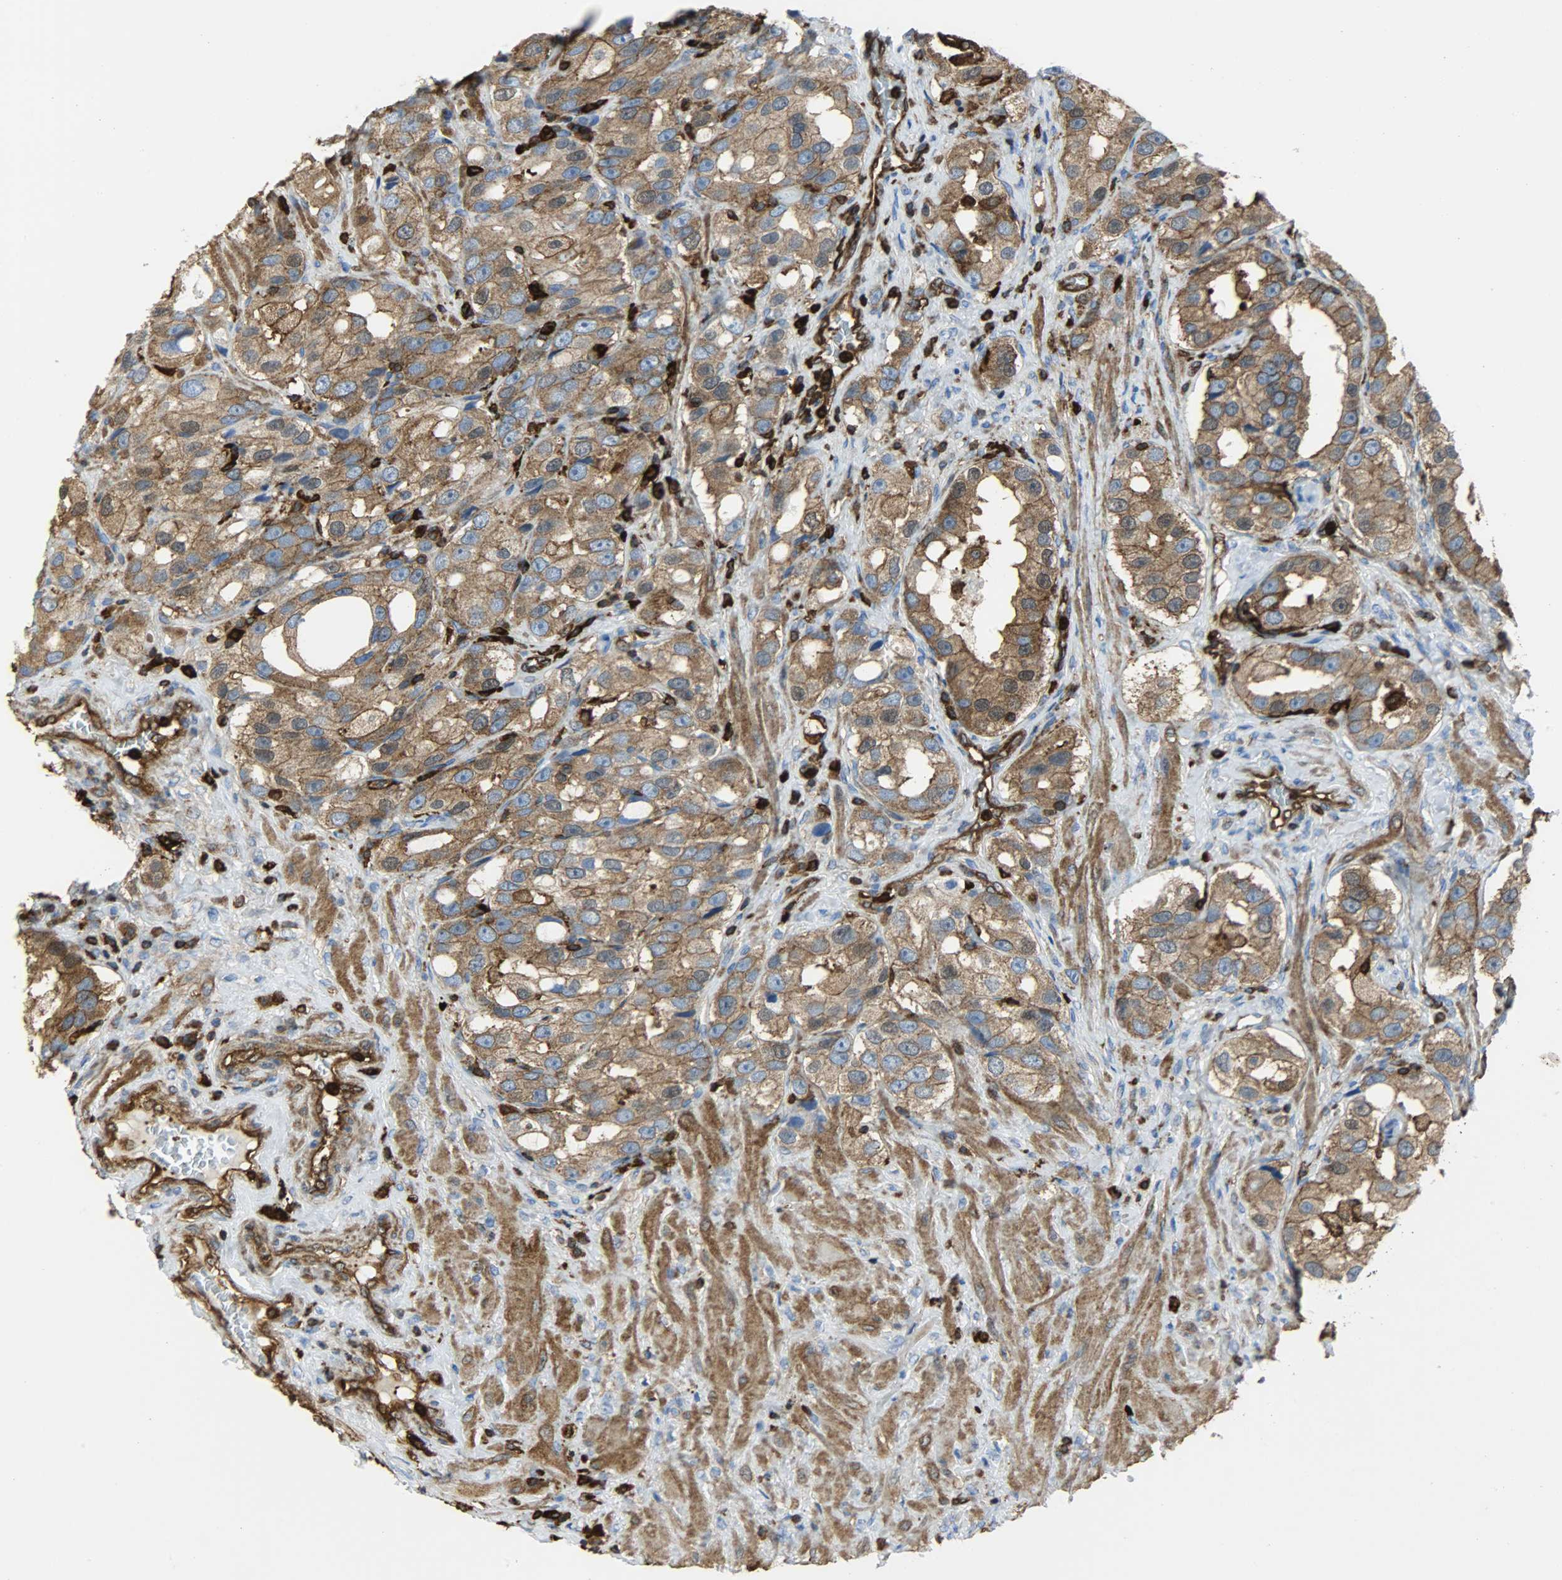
{"staining": {"intensity": "strong", "quantity": ">75%", "location": "cytoplasmic/membranous"}, "tissue": "prostate cancer", "cell_type": "Tumor cells", "image_type": "cancer", "snomed": [{"axis": "morphology", "description": "Adenocarcinoma, High grade"}, {"axis": "topography", "description": "Prostate"}], "caption": "Immunohistochemistry of adenocarcinoma (high-grade) (prostate) reveals high levels of strong cytoplasmic/membranous expression in about >75% of tumor cells.", "gene": "VASP", "patient": {"sex": "male", "age": 63}}